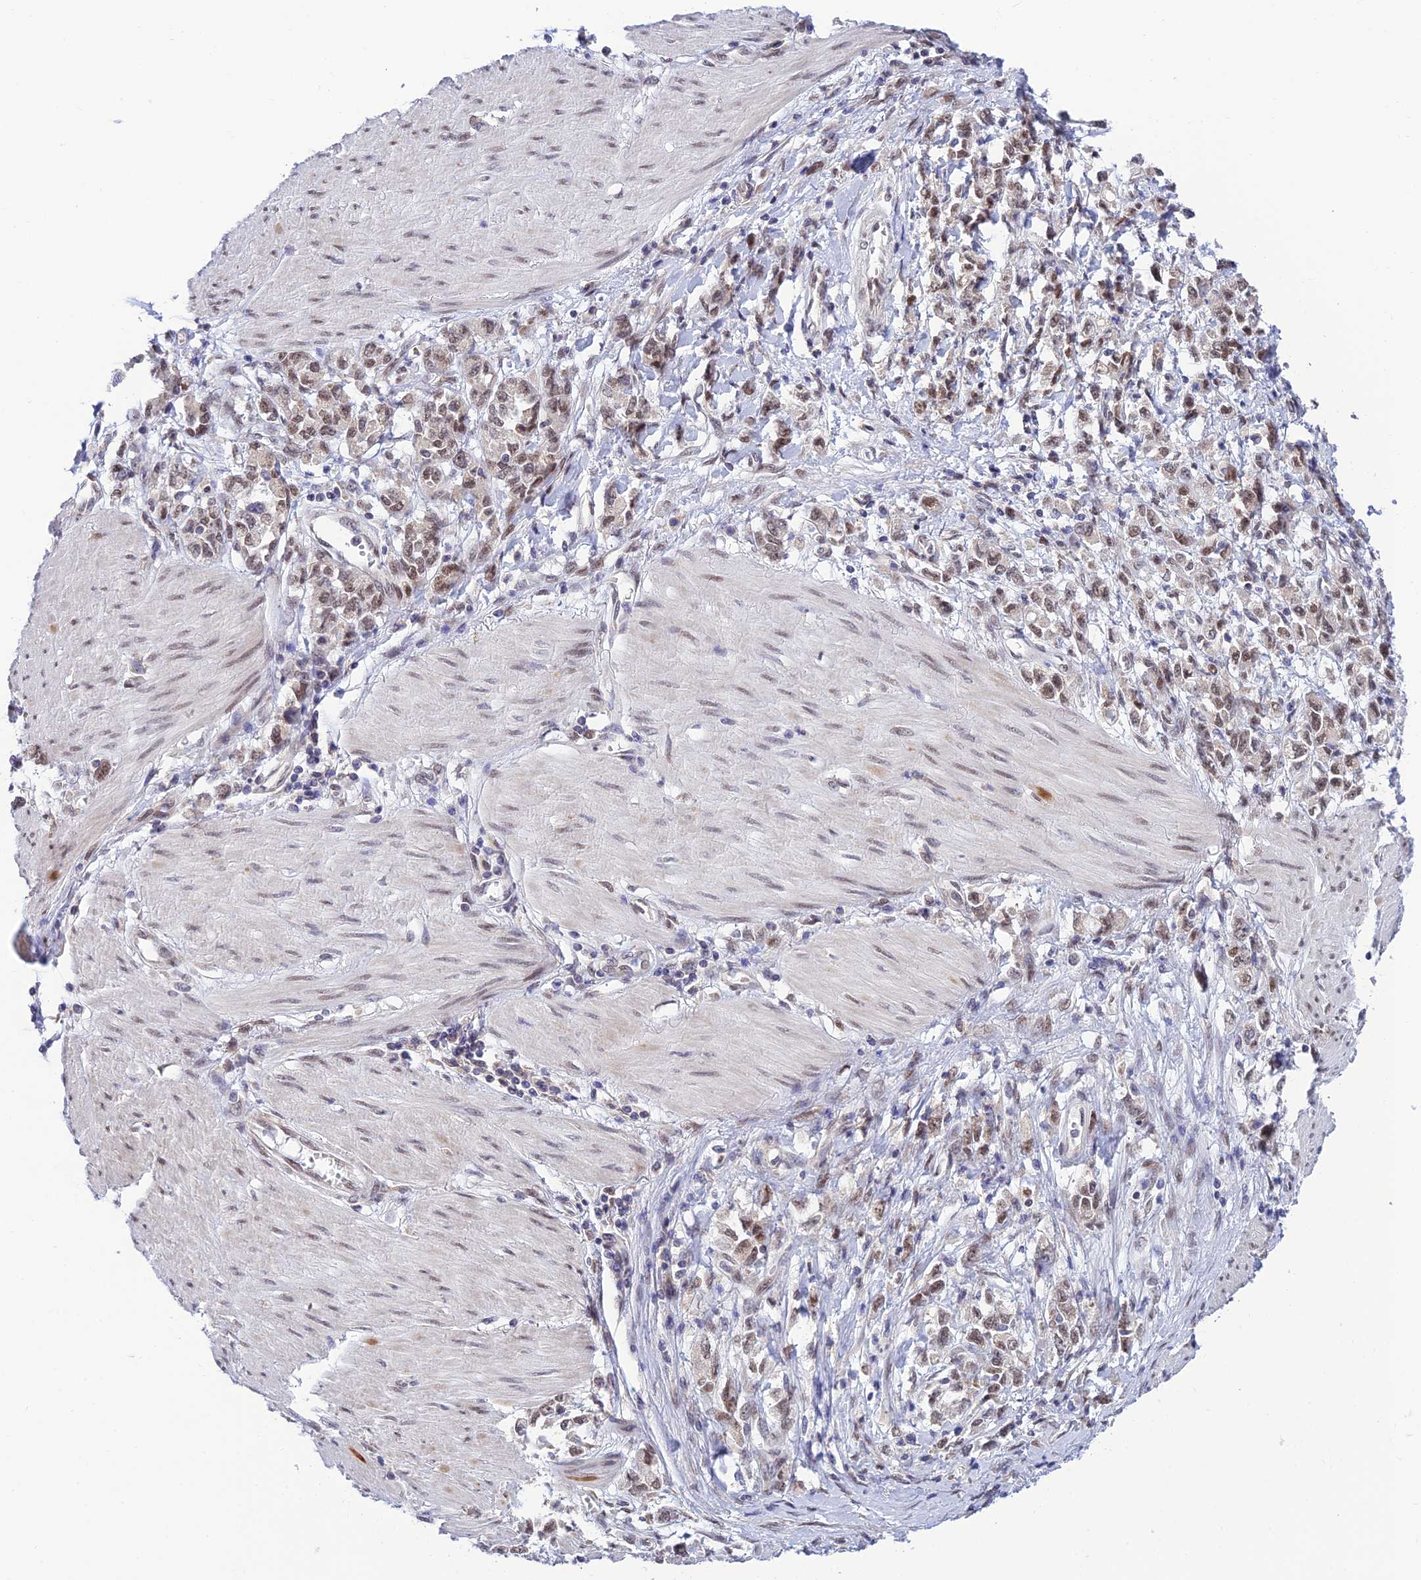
{"staining": {"intensity": "weak", "quantity": ">75%", "location": "nuclear"}, "tissue": "stomach cancer", "cell_type": "Tumor cells", "image_type": "cancer", "snomed": [{"axis": "morphology", "description": "Adenocarcinoma, NOS"}, {"axis": "topography", "description": "Stomach"}], "caption": "Immunohistochemical staining of human stomach cancer exhibits low levels of weak nuclear protein expression in approximately >75% of tumor cells.", "gene": "C2orf49", "patient": {"sex": "female", "age": 76}}